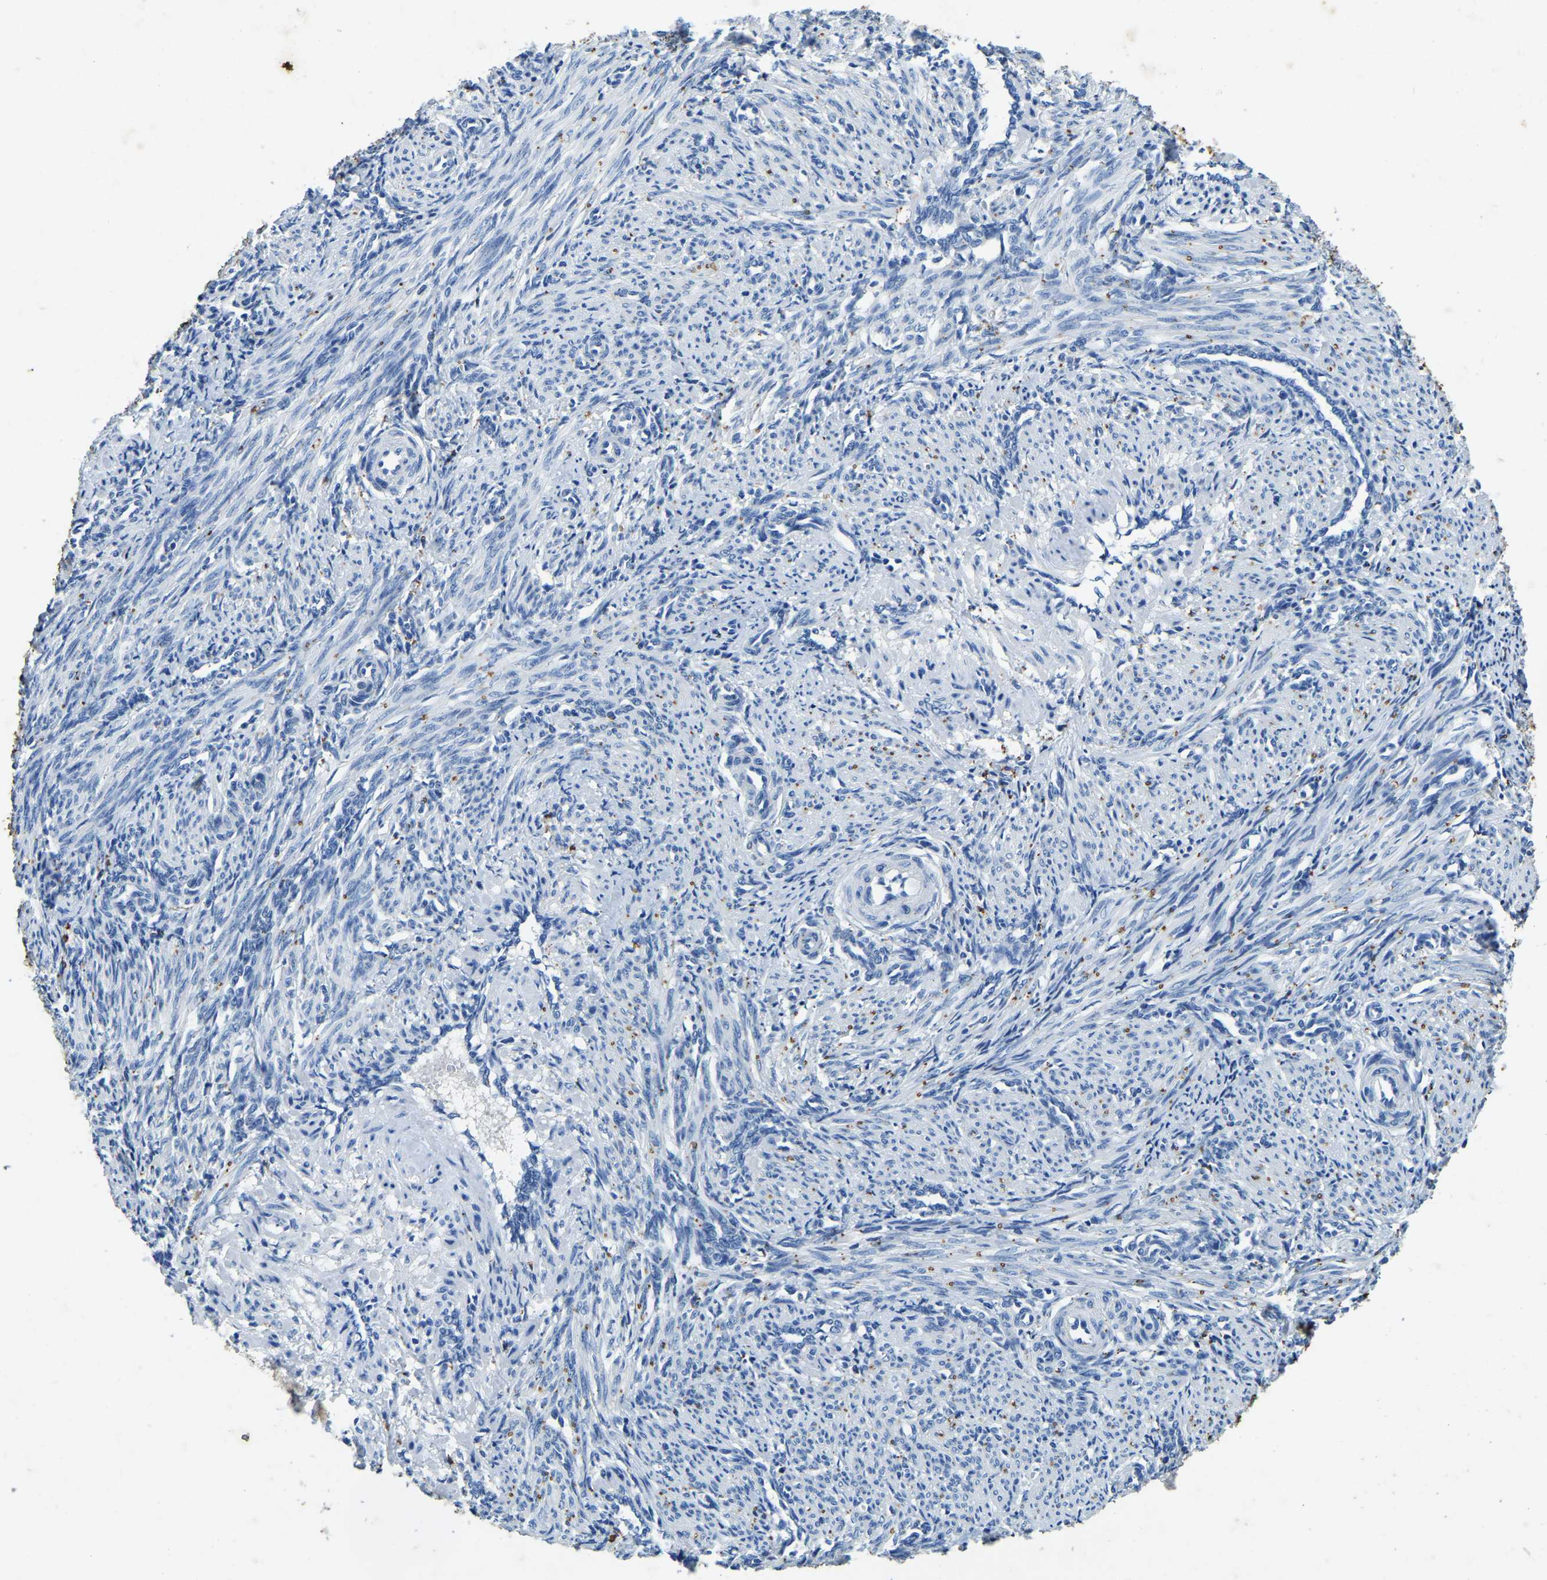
{"staining": {"intensity": "negative", "quantity": "none", "location": "none"}, "tissue": "smooth muscle", "cell_type": "Smooth muscle cells", "image_type": "normal", "snomed": [{"axis": "morphology", "description": "Normal tissue, NOS"}, {"axis": "topography", "description": "Endometrium"}], "caption": "The photomicrograph displays no staining of smooth muscle cells in benign smooth muscle.", "gene": "UBN2", "patient": {"sex": "female", "age": 33}}